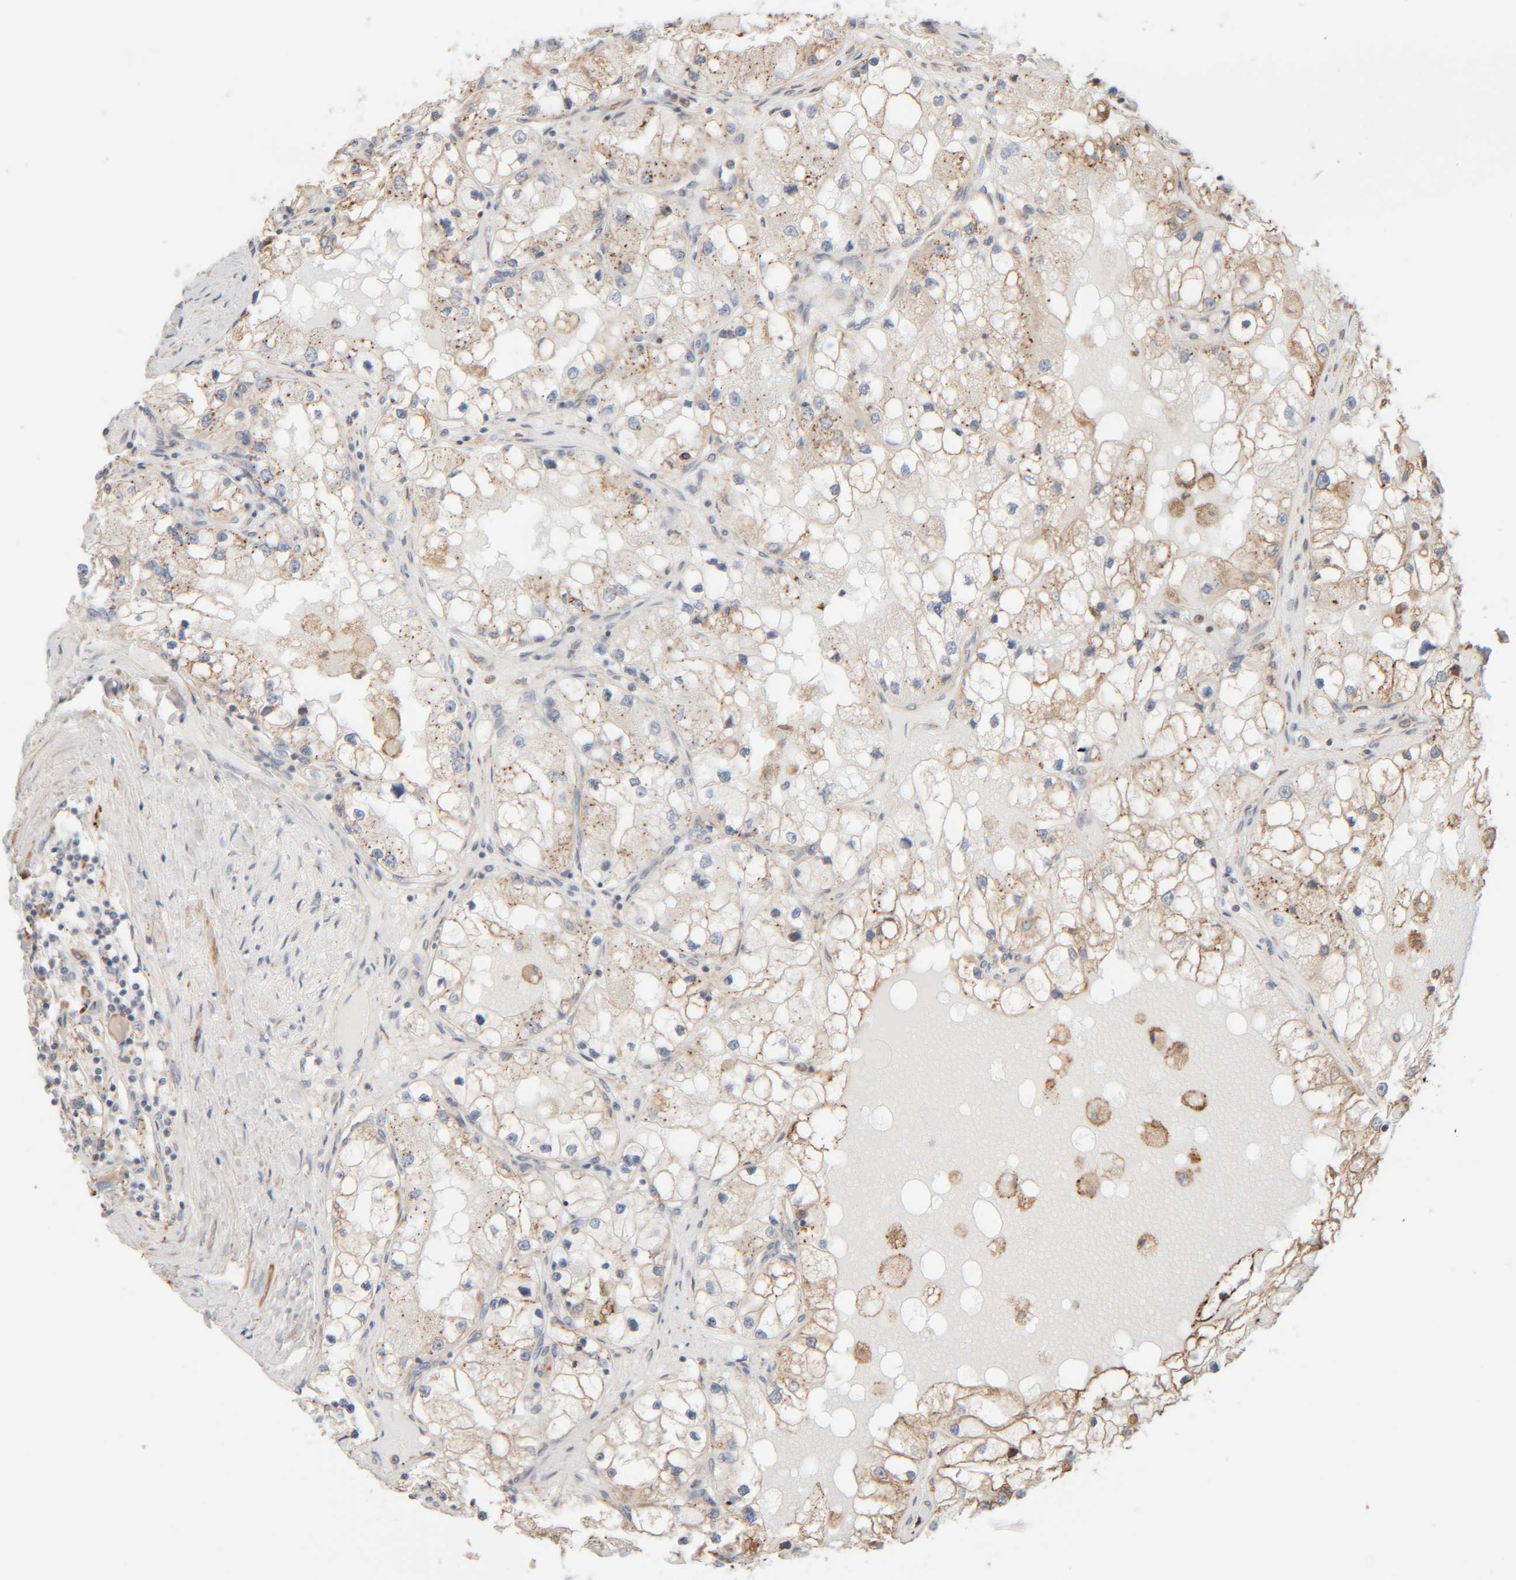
{"staining": {"intensity": "weak", "quantity": "<25%", "location": "cytoplasmic/membranous"}, "tissue": "renal cancer", "cell_type": "Tumor cells", "image_type": "cancer", "snomed": [{"axis": "morphology", "description": "Adenocarcinoma, NOS"}, {"axis": "topography", "description": "Kidney"}], "caption": "Tumor cells show no significant staining in adenocarcinoma (renal). (Stains: DAB (3,3'-diaminobenzidine) immunohistochemistry (IHC) with hematoxylin counter stain, Microscopy: brightfield microscopy at high magnification).", "gene": "INTS1", "patient": {"sex": "male", "age": 68}}